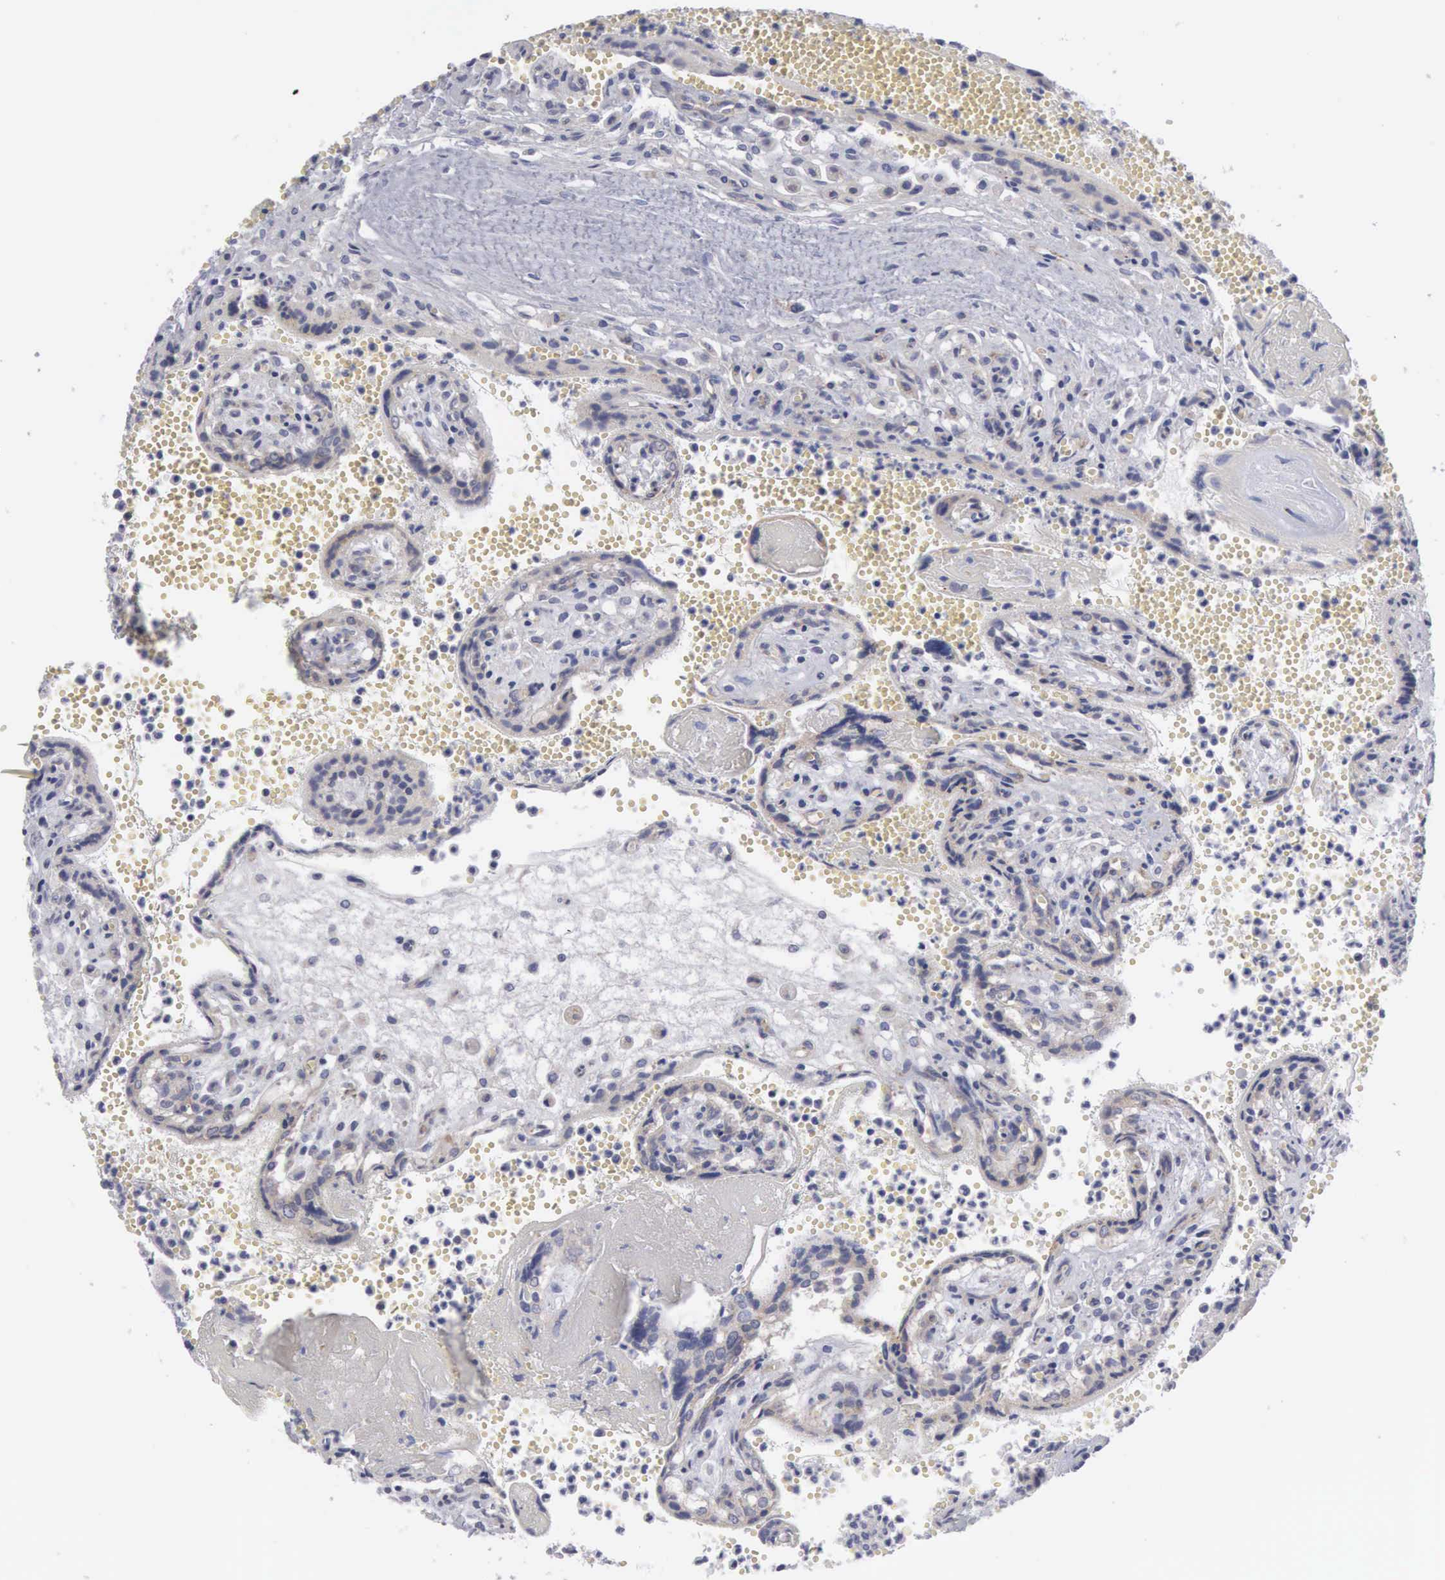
{"staining": {"intensity": "moderate", "quantity": ">75%", "location": "cytoplasmic/membranous"}, "tissue": "placenta", "cell_type": "Trophoblastic cells", "image_type": "normal", "snomed": [{"axis": "morphology", "description": "Normal tissue, NOS"}, {"axis": "topography", "description": "Placenta"}], "caption": "IHC (DAB (3,3'-diaminobenzidine)) staining of normal human placenta exhibits moderate cytoplasmic/membranous protein staining in about >75% of trophoblastic cells. (DAB IHC, brown staining for protein, blue staining for nuclei).", "gene": "APOOL", "patient": {"sex": "female", "age": 40}}